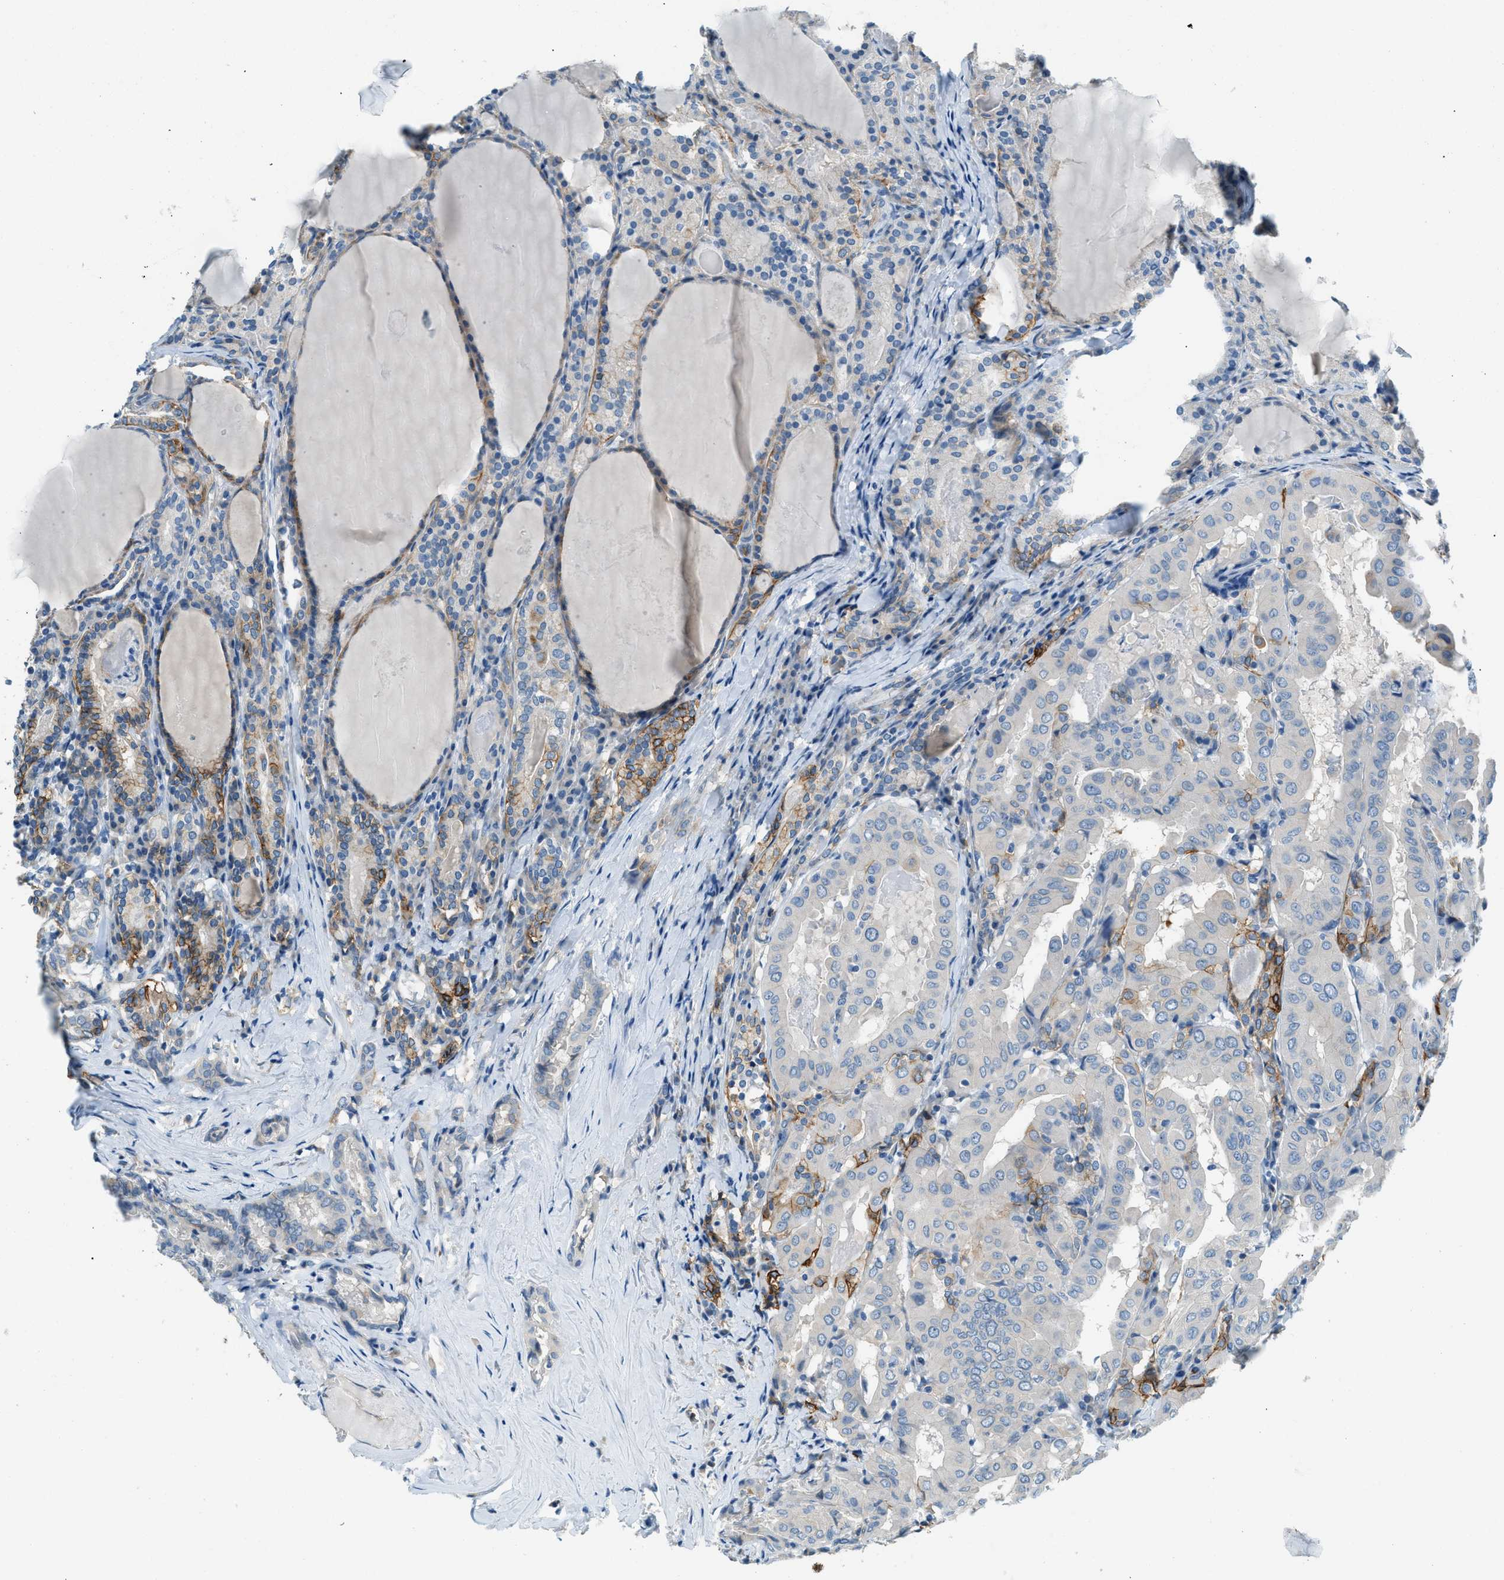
{"staining": {"intensity": "negative", "quantity": "none", "location": "none"}, "tissue": "thyroid cancer", "cell_type": "Tumor cells", "image_type": "cancer", "snomed": [{"axis": "morphology", "description": "Papillary adenocarcinoma, NOS"}, {"axis": "topography", "description": "Thyroid gland"}], "caption": "High magnification brightfield microscopy of thyroid cancer stained with DAB (brown) and counterstained with hematoxylin (blue): tumor cells show no significant staining.", "gene": "ZNF367", "patient": {"sex": "female", "age": 42}}